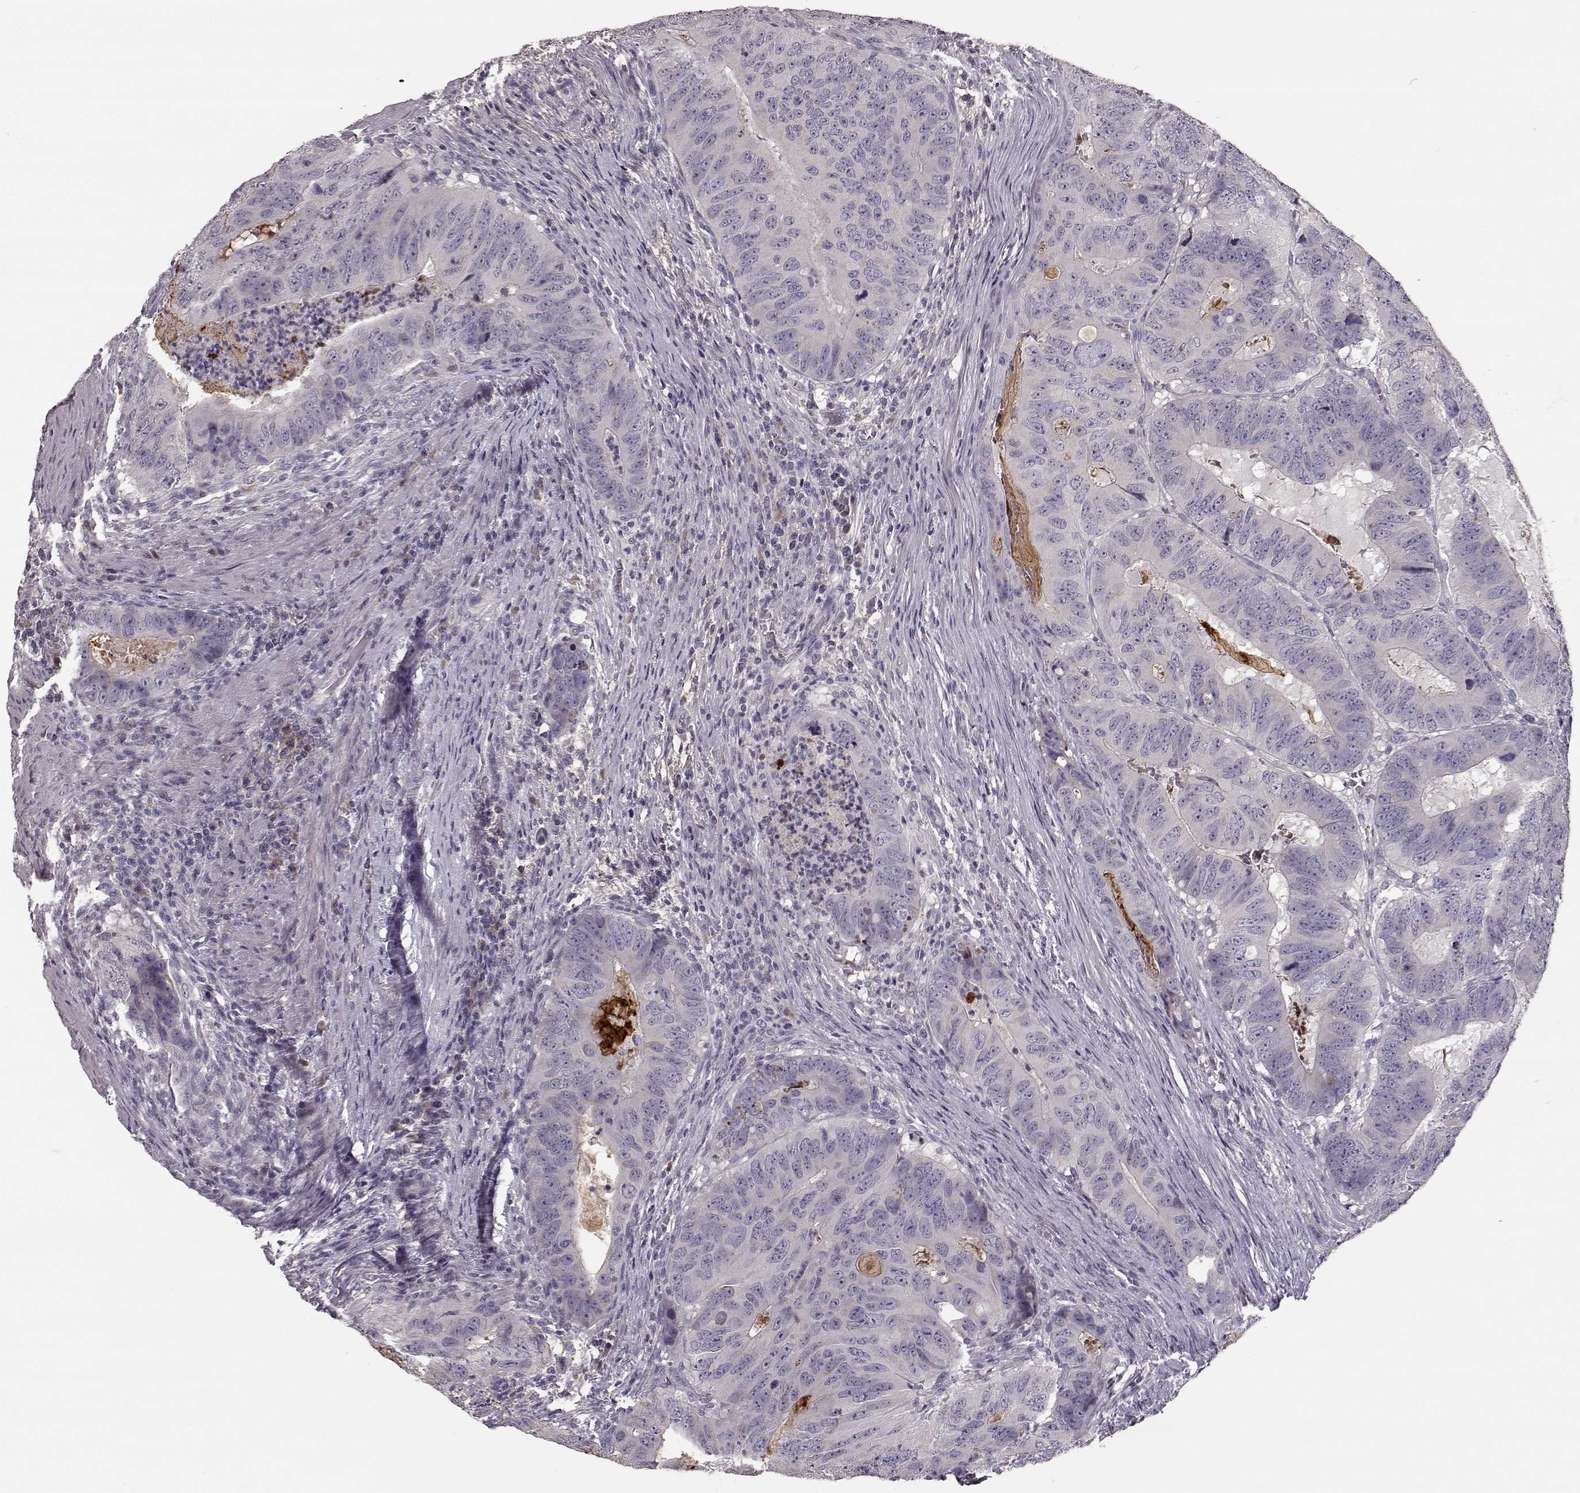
{"staining": {"intensity": "negative", "quantity": "none", "location": "none"}, "tissue": "colorectal cancer", "cell_type": "Tumor cells", "image_type": "cancer", "snomed": [{"axis": "morphology", "description": "Adenocarcinoma, NOS"}, {"axis": "topography", "description": "Colon"}], "caption": "DAB (3,3'-diaminobenzidine) immunohistochemical staining of human colorectal adenocarcinoma exhibits no significant expression in tumor cells.", "gene": "YJEFN3", "patient": {"sex": "male", "age": 79}}